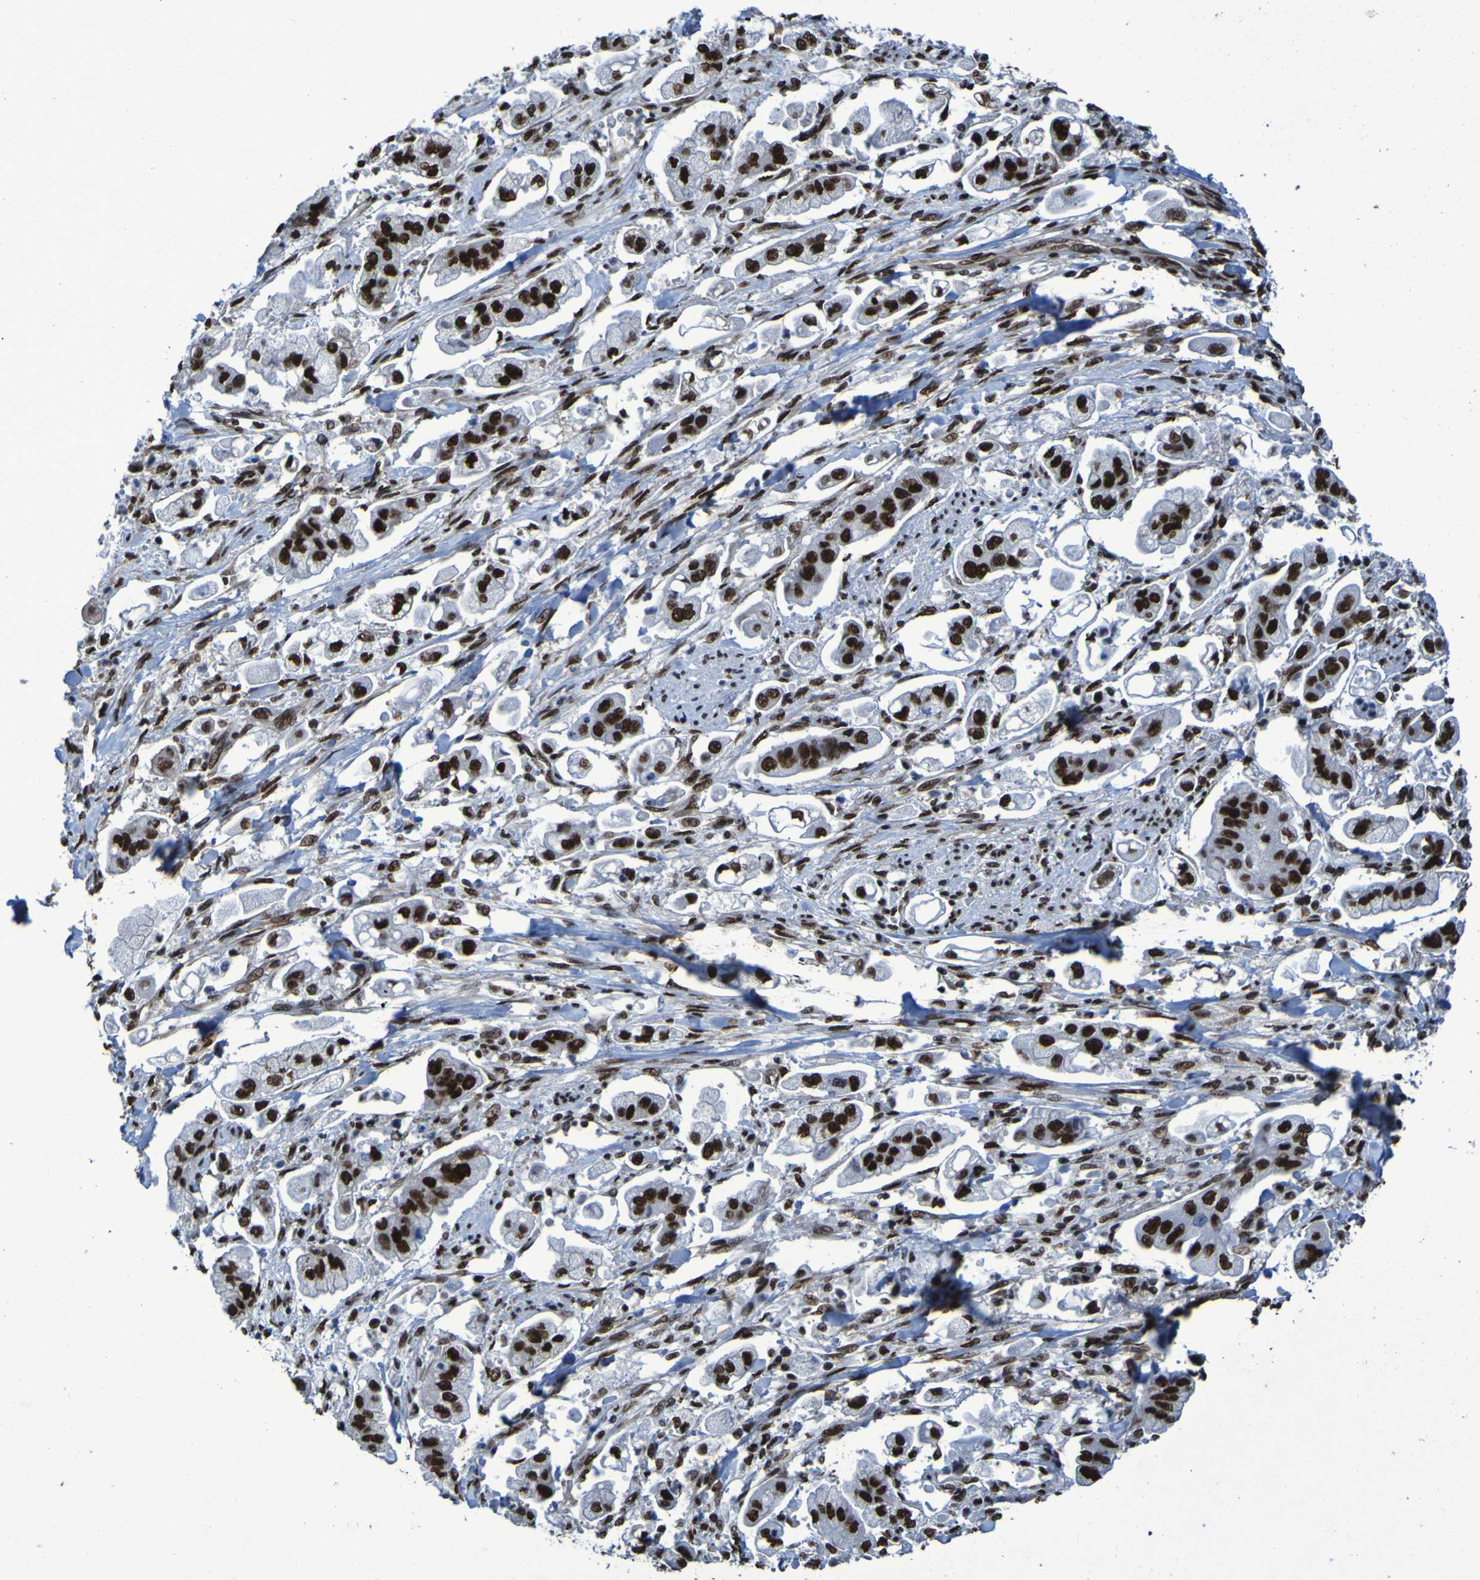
{"staining": {"intensity": "strong", "quantity": ">75%", "location": "nuclear"}, "tissue": "stomach cancer", "cell_type": "Tumor cells", "image_type": "cancer", "snomed": [{"axis": "morphology", "description": "Adenocarcinoma, NOS"}, {"axis": "topography", "description": "Stomach"}], "caption": "The immunohistochemical stain highlights strong nuclear positivity in tumor cells of stomach cancer tissue. (IHC, brightfield microscopy, high magnification).", "gene": "HNRNPR", "patient": {"sex": "male", "age": 62}}